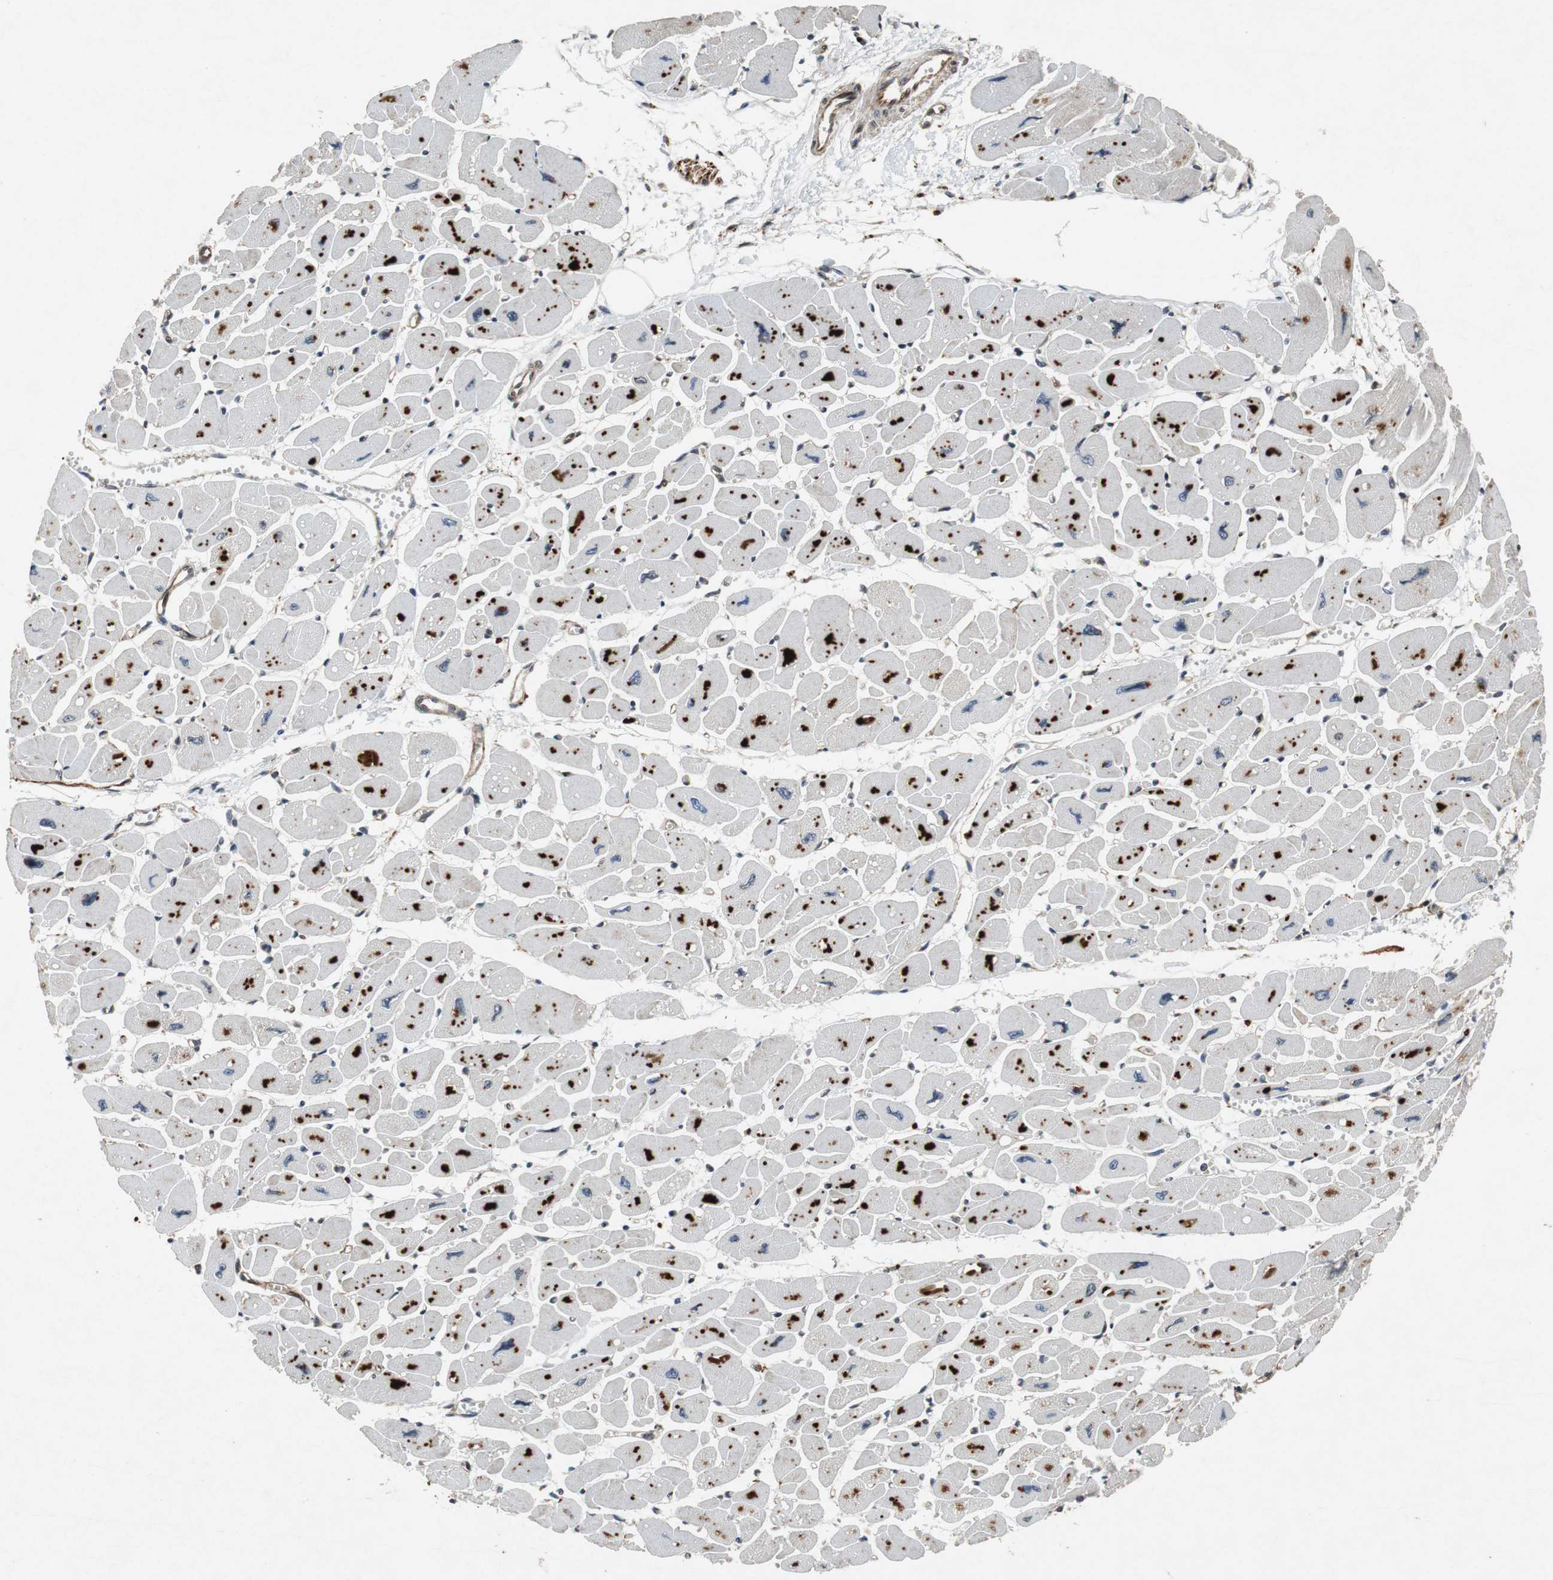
{"staining": {"intensity": "strong", "quantity": "25%-75%", "location": "cytoplasmic/membranous"}, "tissue": "heart muscle", "cell_type": "Cardiomyocytes", "image_type": "normal", "snomed": [{"axis": "morphology", "description": "Normal tissue, NOS"}, {"axis": "topography", "description": "Heart"}], "caption": "Immunohistochemical staining of unremarkable human heart muscle shows high levels of strong cytoplasmic/membranous expression in approximately 25%-75% of cardiomyocytes.", "gene": "TUBA4A", "patient": {"sex": "female", "age": 54}}